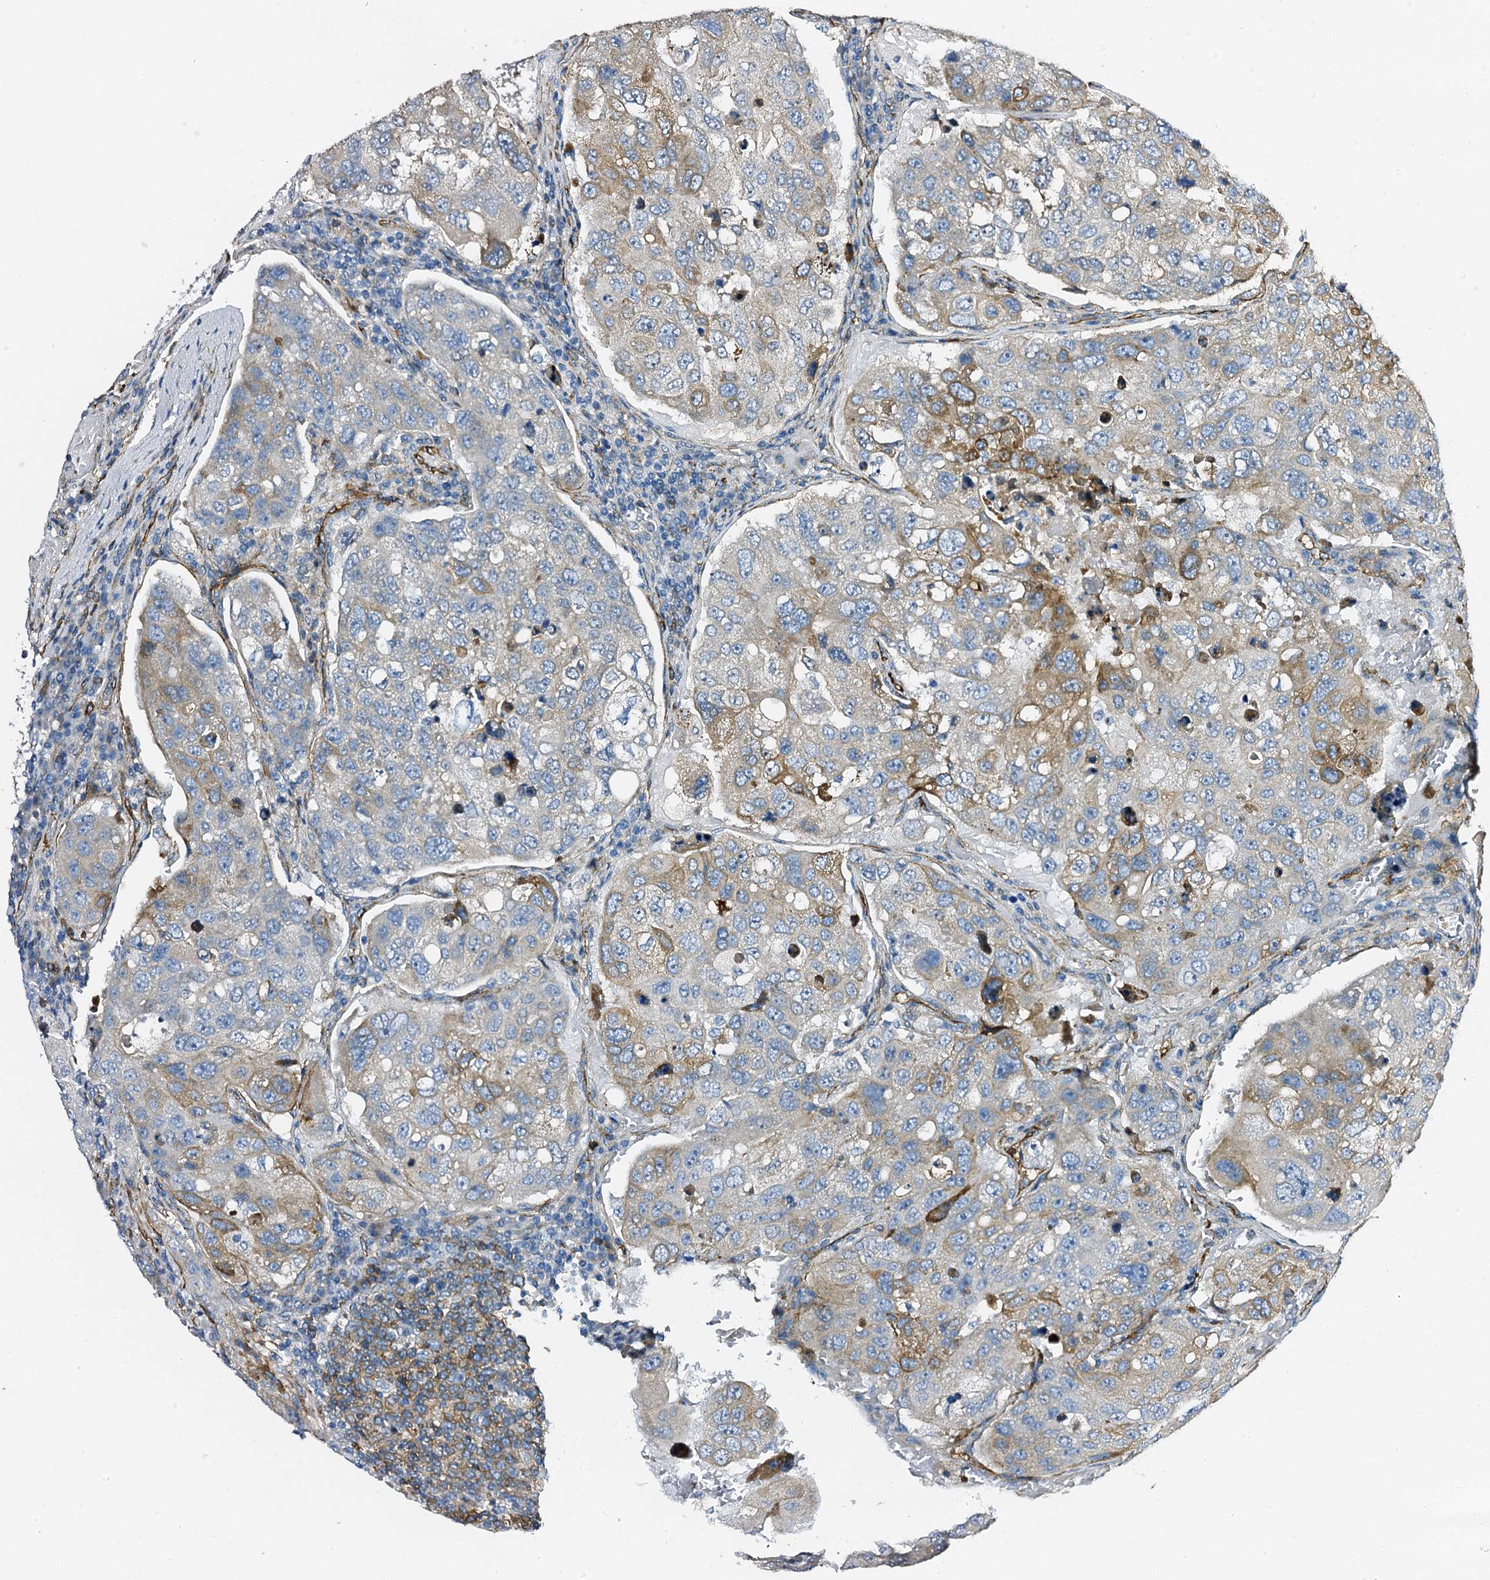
{"staining": {"intensity": "moderate", "quantity": "<25%", "location": "cytoplasmic/membranous"}, "tissue": "urothelial cancer", "cell_type": "Tumor cells", "image_type": "cancer", "snomed": [{"axis": "morphology", "description": "Urothelial carcinoma, High grade"}, {"axis": "topography", "description": "Lymph node"}, {"axis": "topography", "description": "Urinary bladder"}], "caption": "High-grade urothelial carcinoma stained with DAB IHC demonstrates low levels of moderate cytoplasmic/membranous staining in about <25% of tumor cells. (DAB (3,3'-diaminobenzidine) IHC with brightfield microscopy, high magnification).", "gene": "DBX1", "patient": {"sex": "male", "age": 51}}